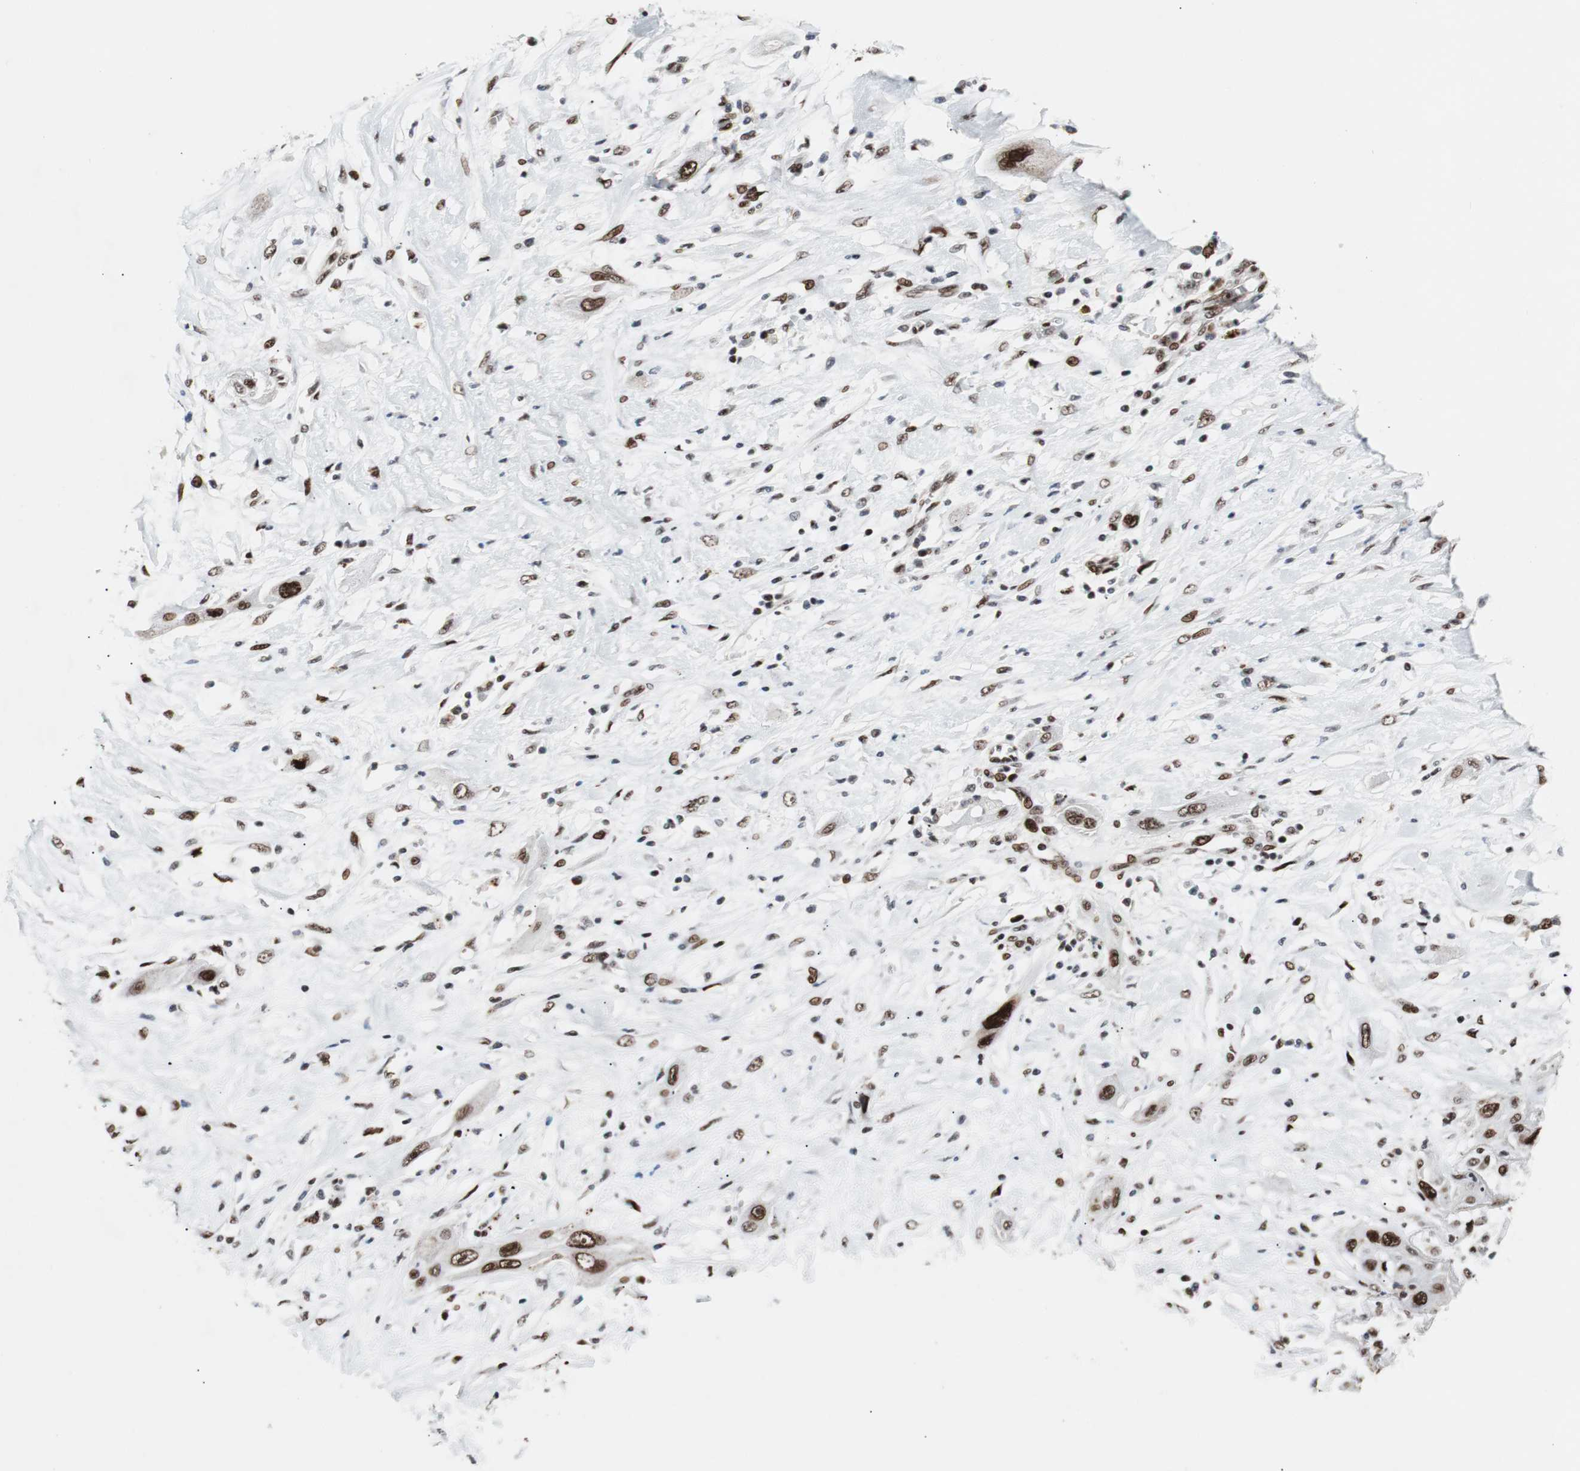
{"staining": {"intensity": "strong", "quantity": ">75%", "location": "nuclear"}, "tissue": "lung cancer", "cell_type": "Tumor cells", "image_type": "cancer", "snomed": [{"axis": "morphology", "description": "Squamous cell carcinoma, NOS"}, {"axis": "topography", "description": "Lung"}], "caption": "Lung cancer stained with DAB (3,3'-diaminobenzidine) IHC demonstrates high levels of strong nuclear positivity in about >75% of tumor cells.", "gene": "NBL1", "patient": {"sex": "female", "age": 47}}